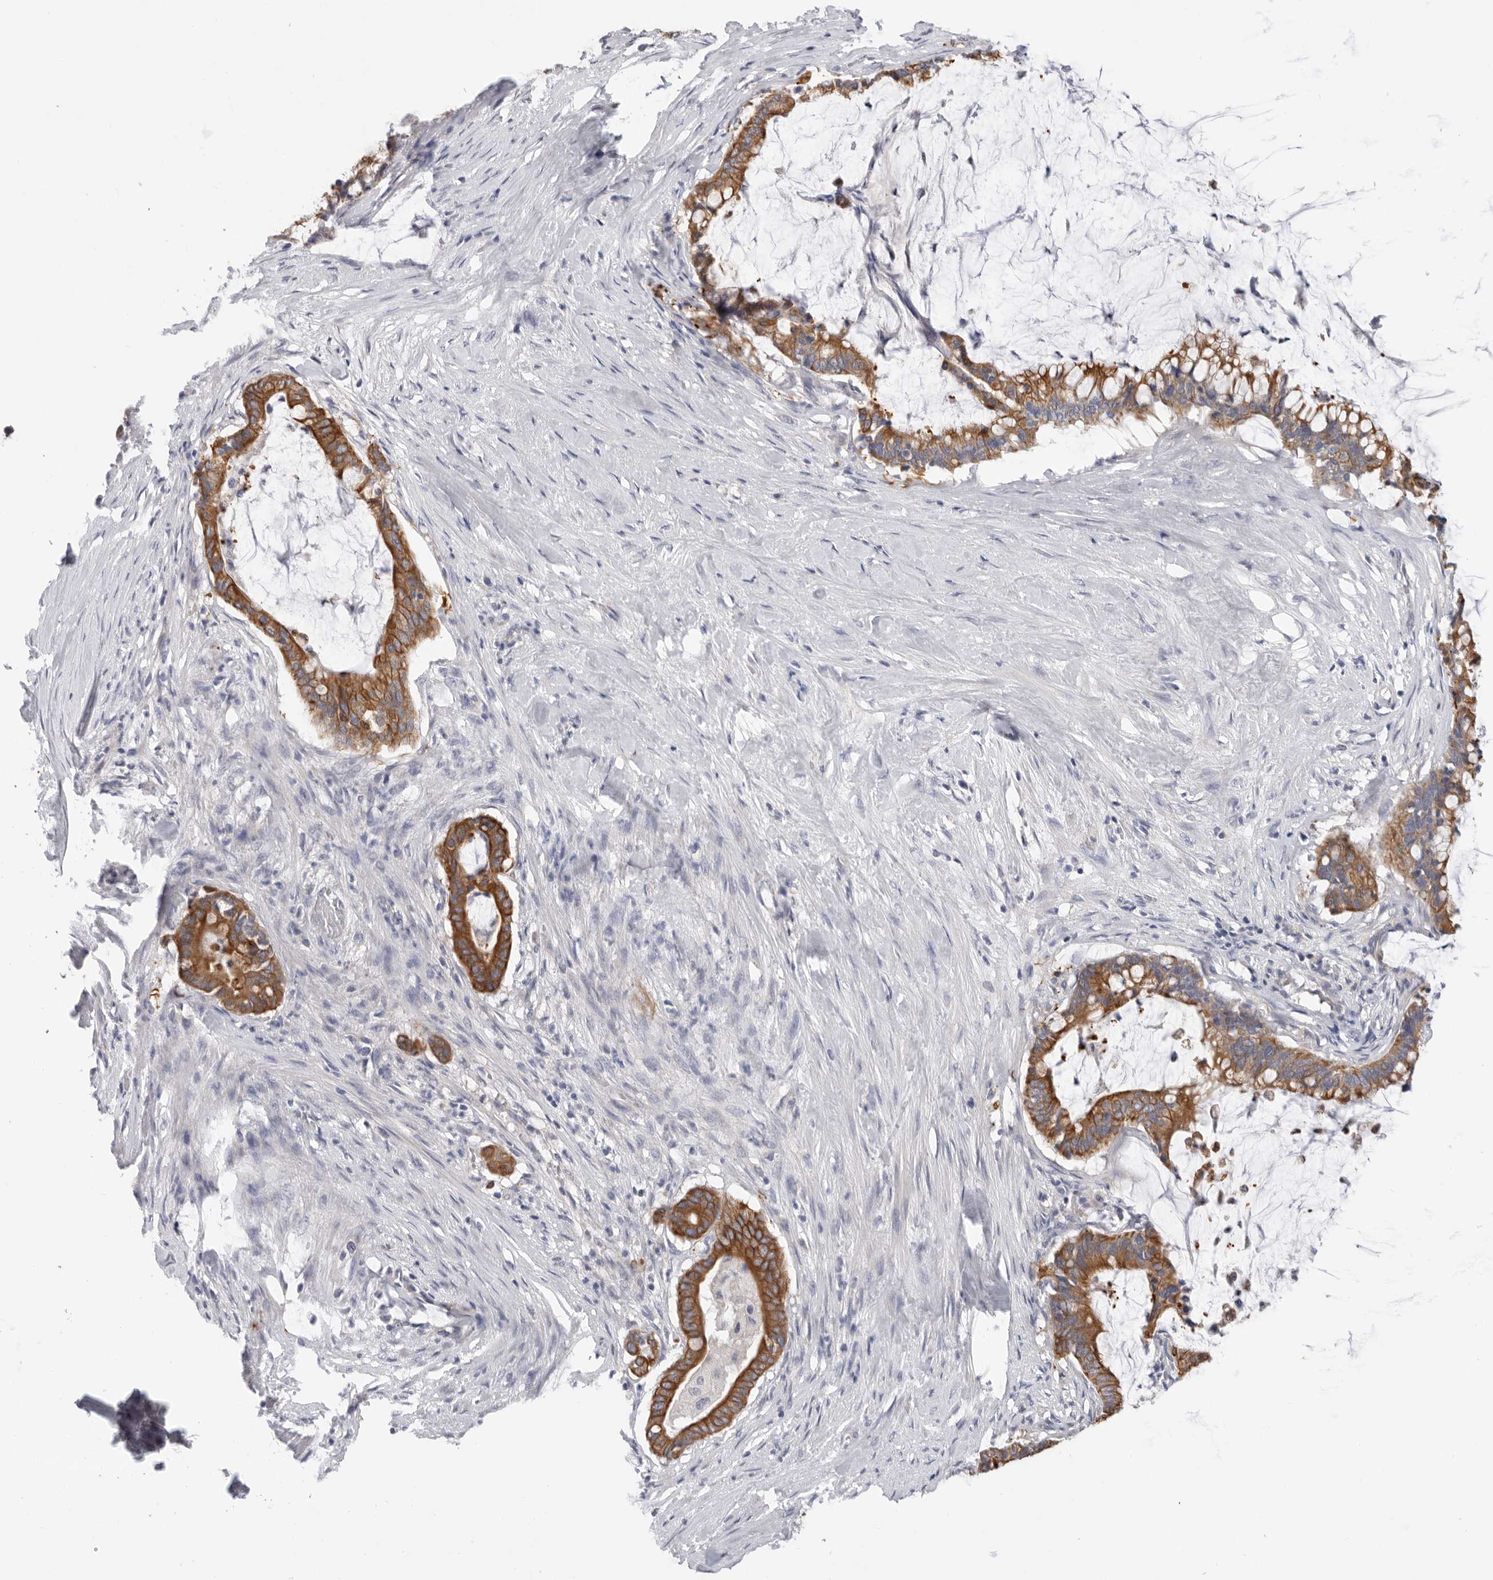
{"staining": {"intensity": "moderate", "quantity": ">75%", "location": "cytoplasmic/membranous"}, "tissue": "pancreatic cancer", "cell_type": "Tumor cells", "image_type": "cancer", "snomed": [{"axis": "morphology", "description": "Adenocarcinoma, NOS"}, {"axis": "topography", "description": "Pancreas"}], "caption": "DAB (3,3'-diaminobenzidine) immunohistochemical staining of human pancreatic adenocarcinoma shows moderate cytoplasmic/membranous protein staining in about >75% of tumor cells.", "gene": "MTFR1L", "patient": {"sex": "male", "age": 41}}